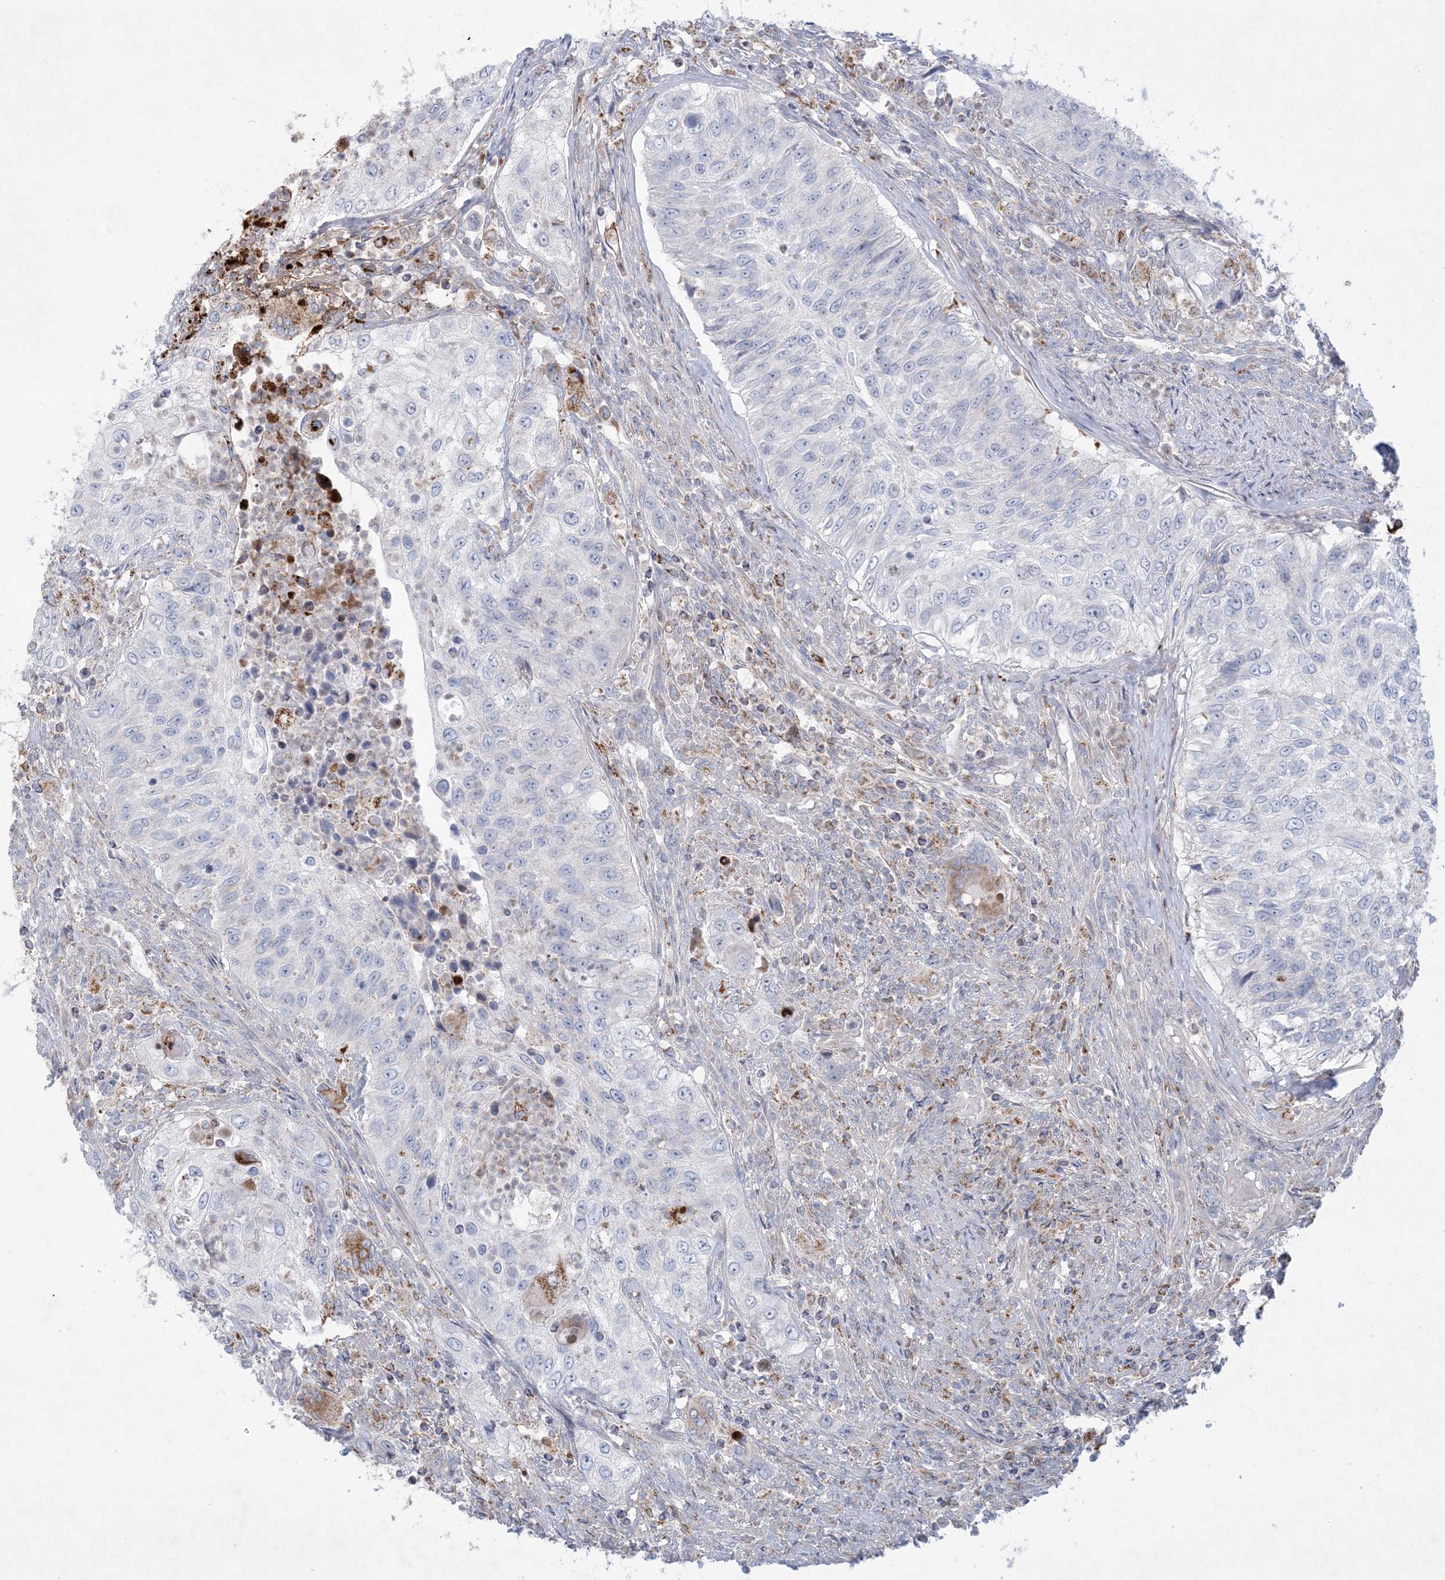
{"staining": {"intensity": "negative", "quantity": "none", "location": "none"}, "tissue": "urothelial cancer", "cell_type": "Tumor cells", "image_type": "cancer", "snomed": [{"axis": "morphology", "description": "Urothelial carcinoma, High grade"}, {"axis": "topography", "description": "Urinary bladder"}], "caption": "Tumor cells are negative for protein expression in human urothelial carcinoma (high-grade).", "gene": "KCTD6", "patient": {"sex": "female", "age": 60}}